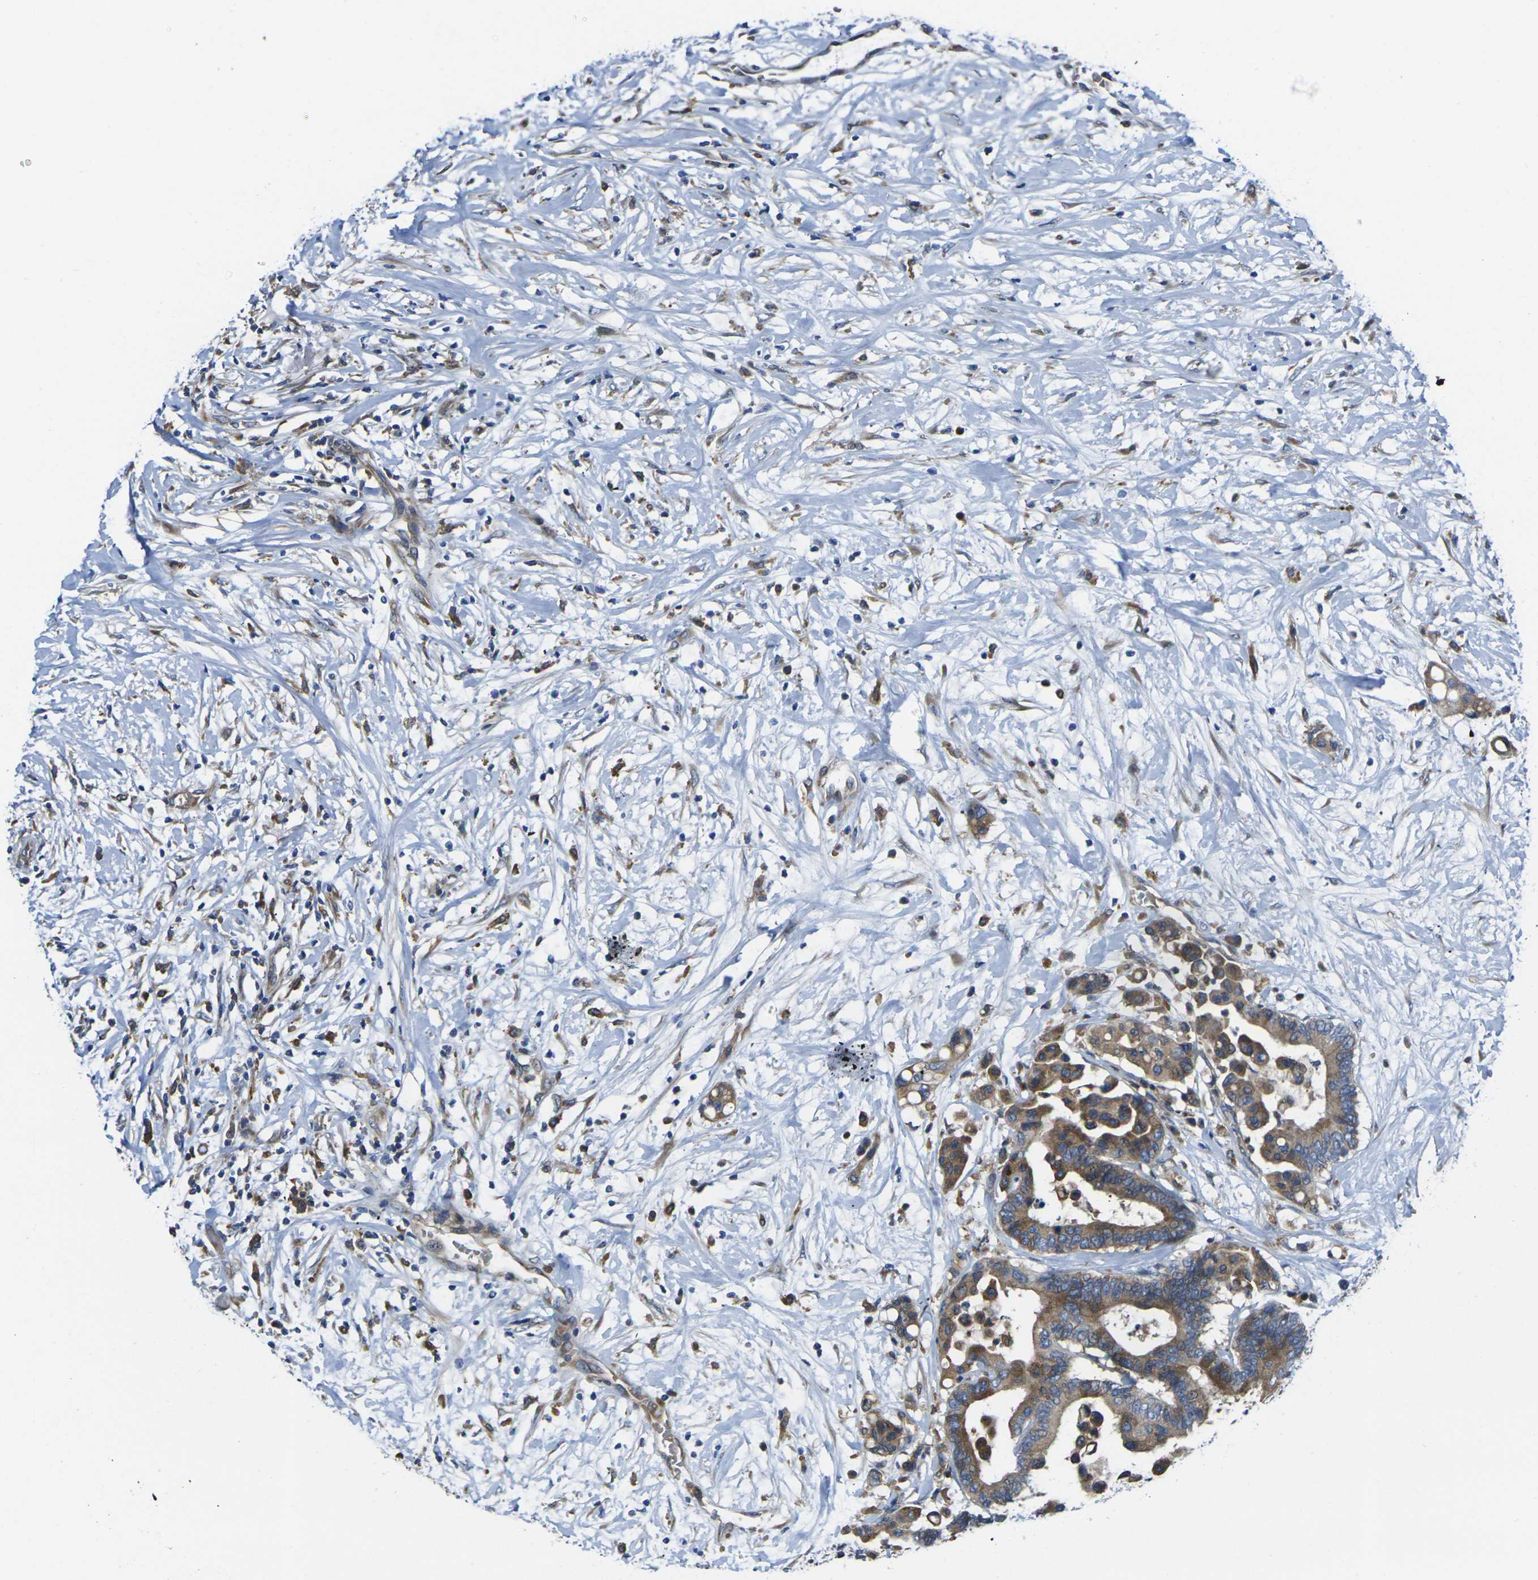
{"staining": {"intensity": "moderate", "quantity": ">75%", "location": "cytoplasmic/membranous"}, "tissue": "colorectal cancer", "cell_type": "Tumor cells", "image_type": "cancer", "snomed": [{"axis": "morphology", "description": "Normal tissue, NOS"}, {"axis": "morphology", "description": "Adenocarcinoma, NOS"}, {"axis": "topography", "description": "Colon"}], "caption": "IHC of colorectal cancer (adenocarcinoma) shows medium levels of moderate cytoplasmic/membranous staining in approximately >75% of tumor cells.", "gene": "FZD1", "patient": {"sex": "male", "age": 82}}